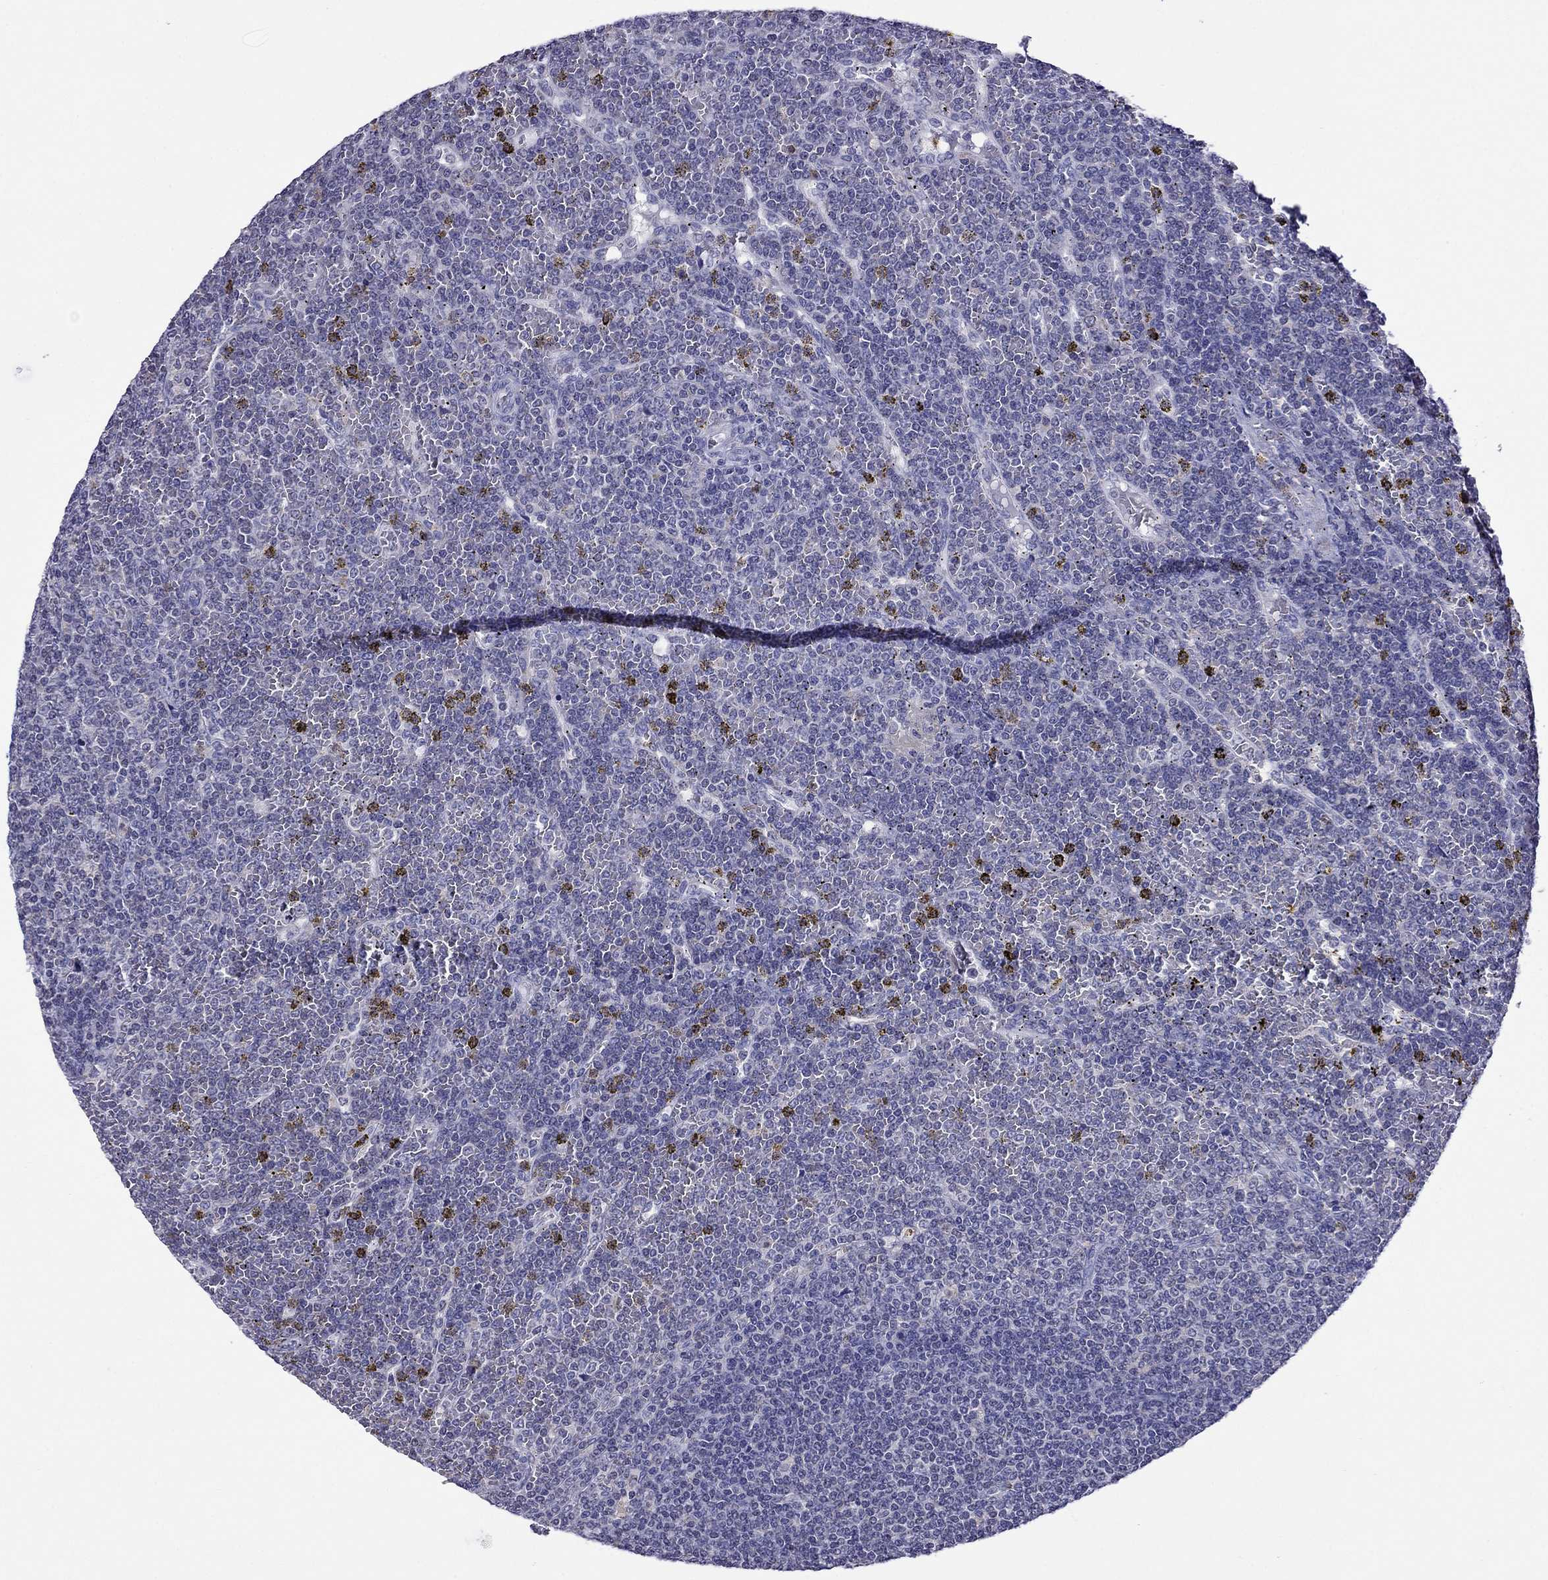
{"staining": {"intensity": "negative", "quantity": "none", "location": "none"}, "tissue": "lymphoma", "cell_type": "Tumor cells", "image_type": "cancer", "snomed": [{"axis": "morphology", "description": "Malignant lymphoma, non-Hodgkin's type, Low grade"}, {"axis": "topography", "description": "Spleen"}], "caption": "Protein analysis of malignant lymphoma, non-Hodgkin's type (low-grade) displays no significant expression in tumor cells.", "gene": "SCG2", "patient": {"sex": "female", "age": 19}}